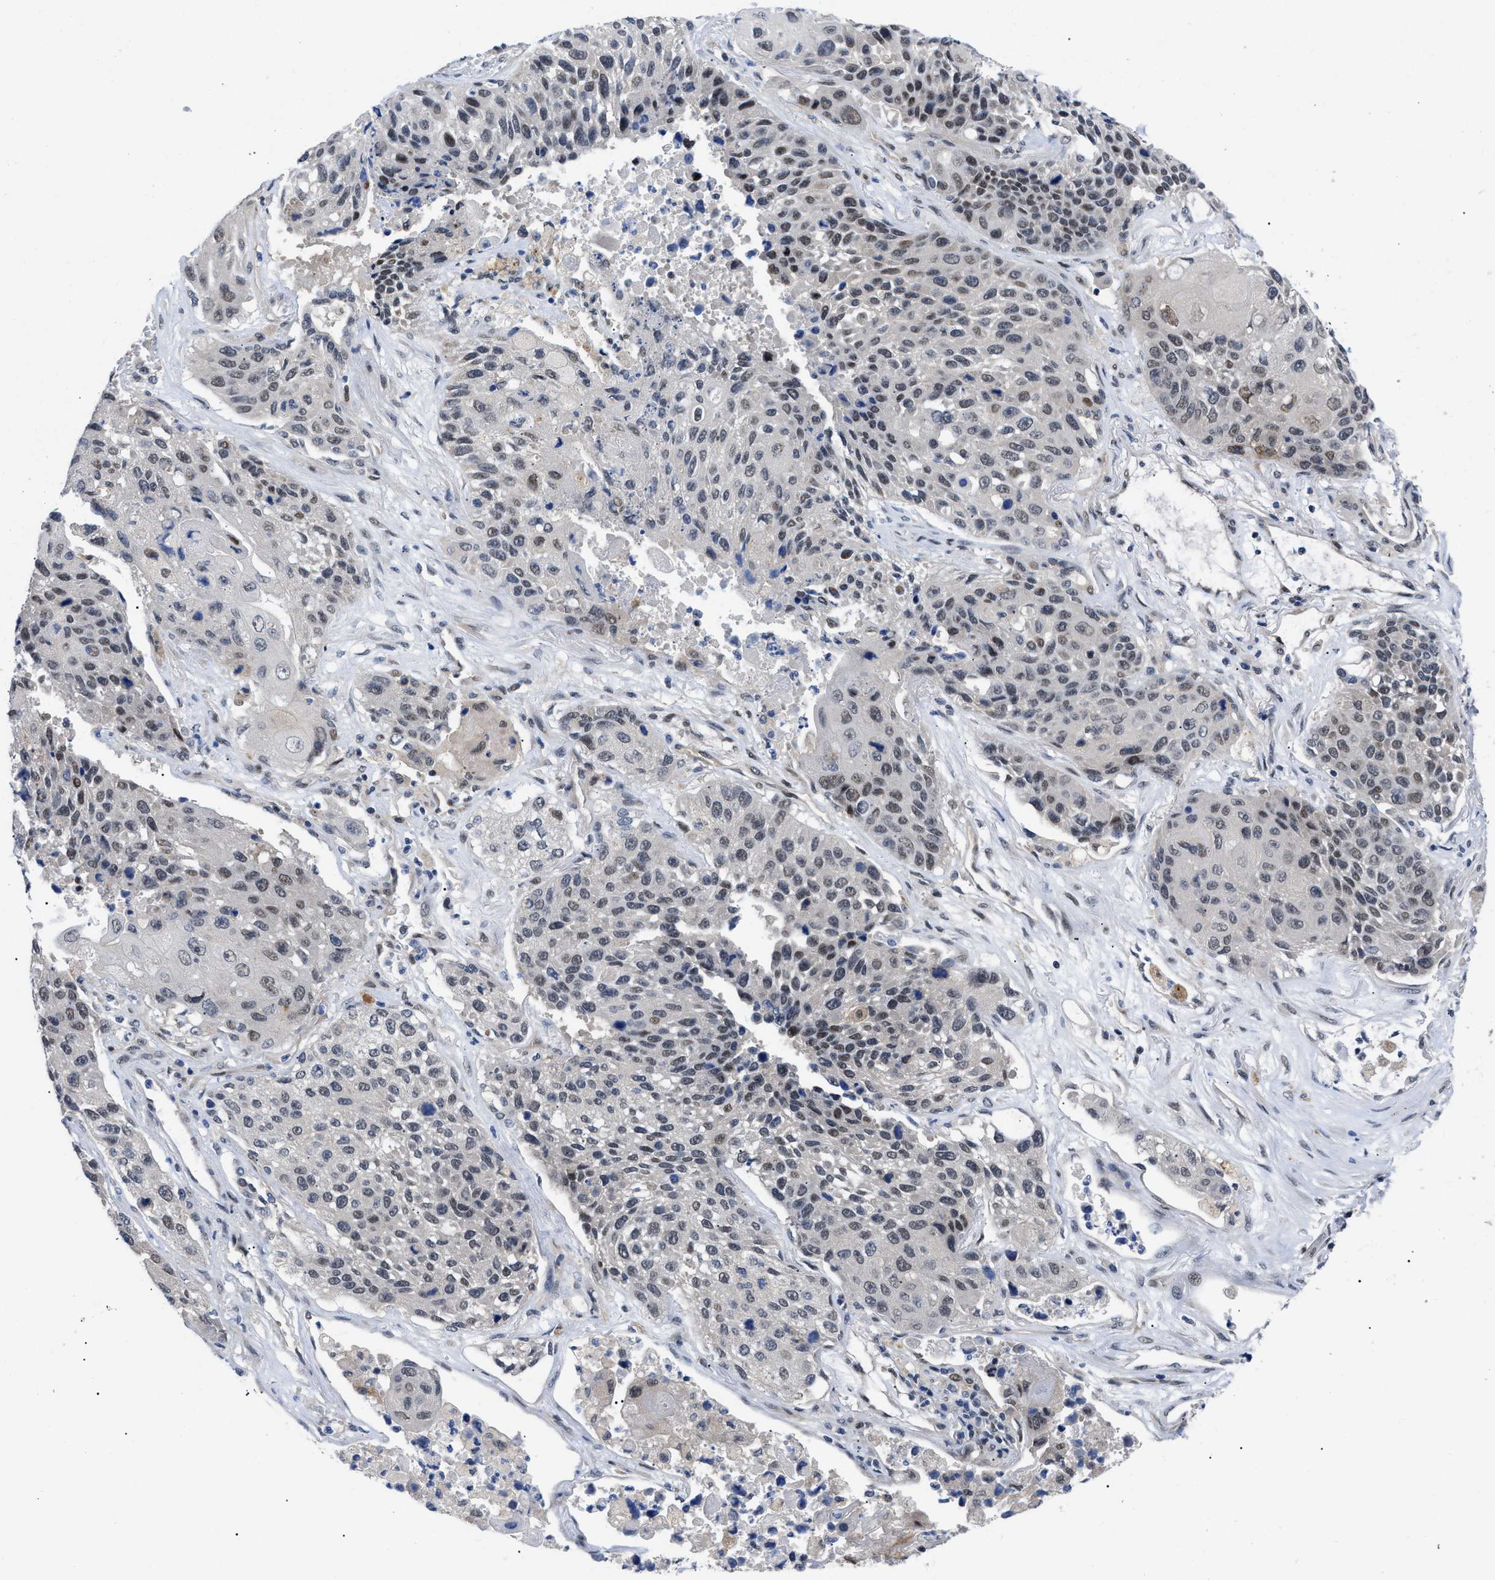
{"staining": {"intensity": "weak", "quantity": ">75%", "location": "nuclear"}, "tissue": "lung cancer", "cell_type": "Tumor cells", "image_type": "cancer", "snomed": [{"axis": "morphology", "description": "Squamous cell carcinoma, NOS"}, {"axis": "topography", "description": "Lung"}], "caption": "Protein analysis of lung cancer (squamous cell carcinoma) tissue displays weak nuclear staining in approximately >75% of tumor cells.", "gene": "GARRE1", "patient": {"sex": "male", "age": 61}}